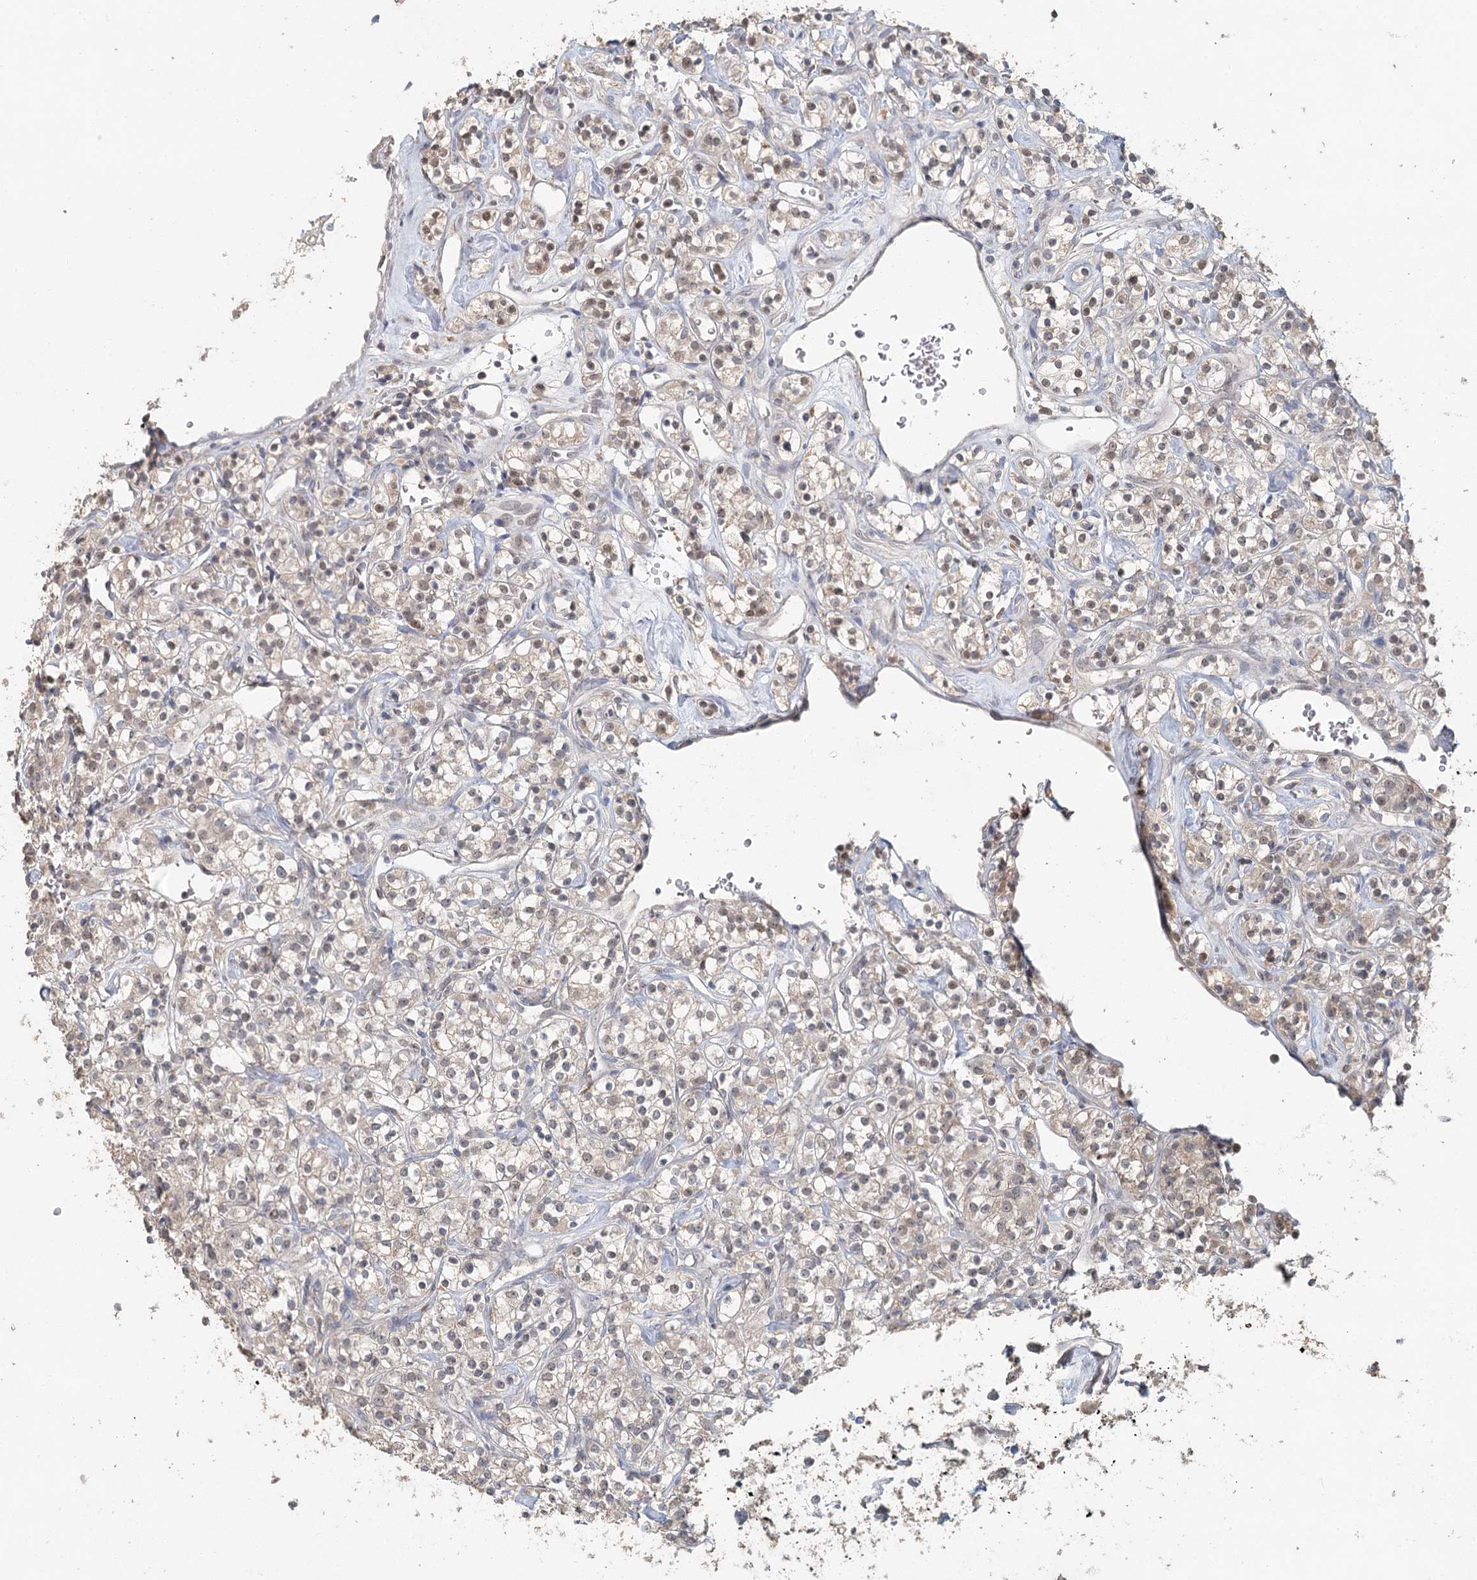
{"staining": {"intensity": "weak", "quantity": "25%-75%", "location": "nuclear"}, "tissue": "renal cancer", "cell_type": "Tumor cells", "image_type": "cancer", "snomed": [{"axis": "morphology", "description": "Adenocarcinoma, NOS"}, {"axis": "topography", "description": "Kidney"}], "caption": "Immunohistochemical staining of renal cancer shows weak nuclear protein positivity in approximately 25%-75% of tumor cells.", "gene": "ADK", "patient": {"sex": "male", "age": 77}}